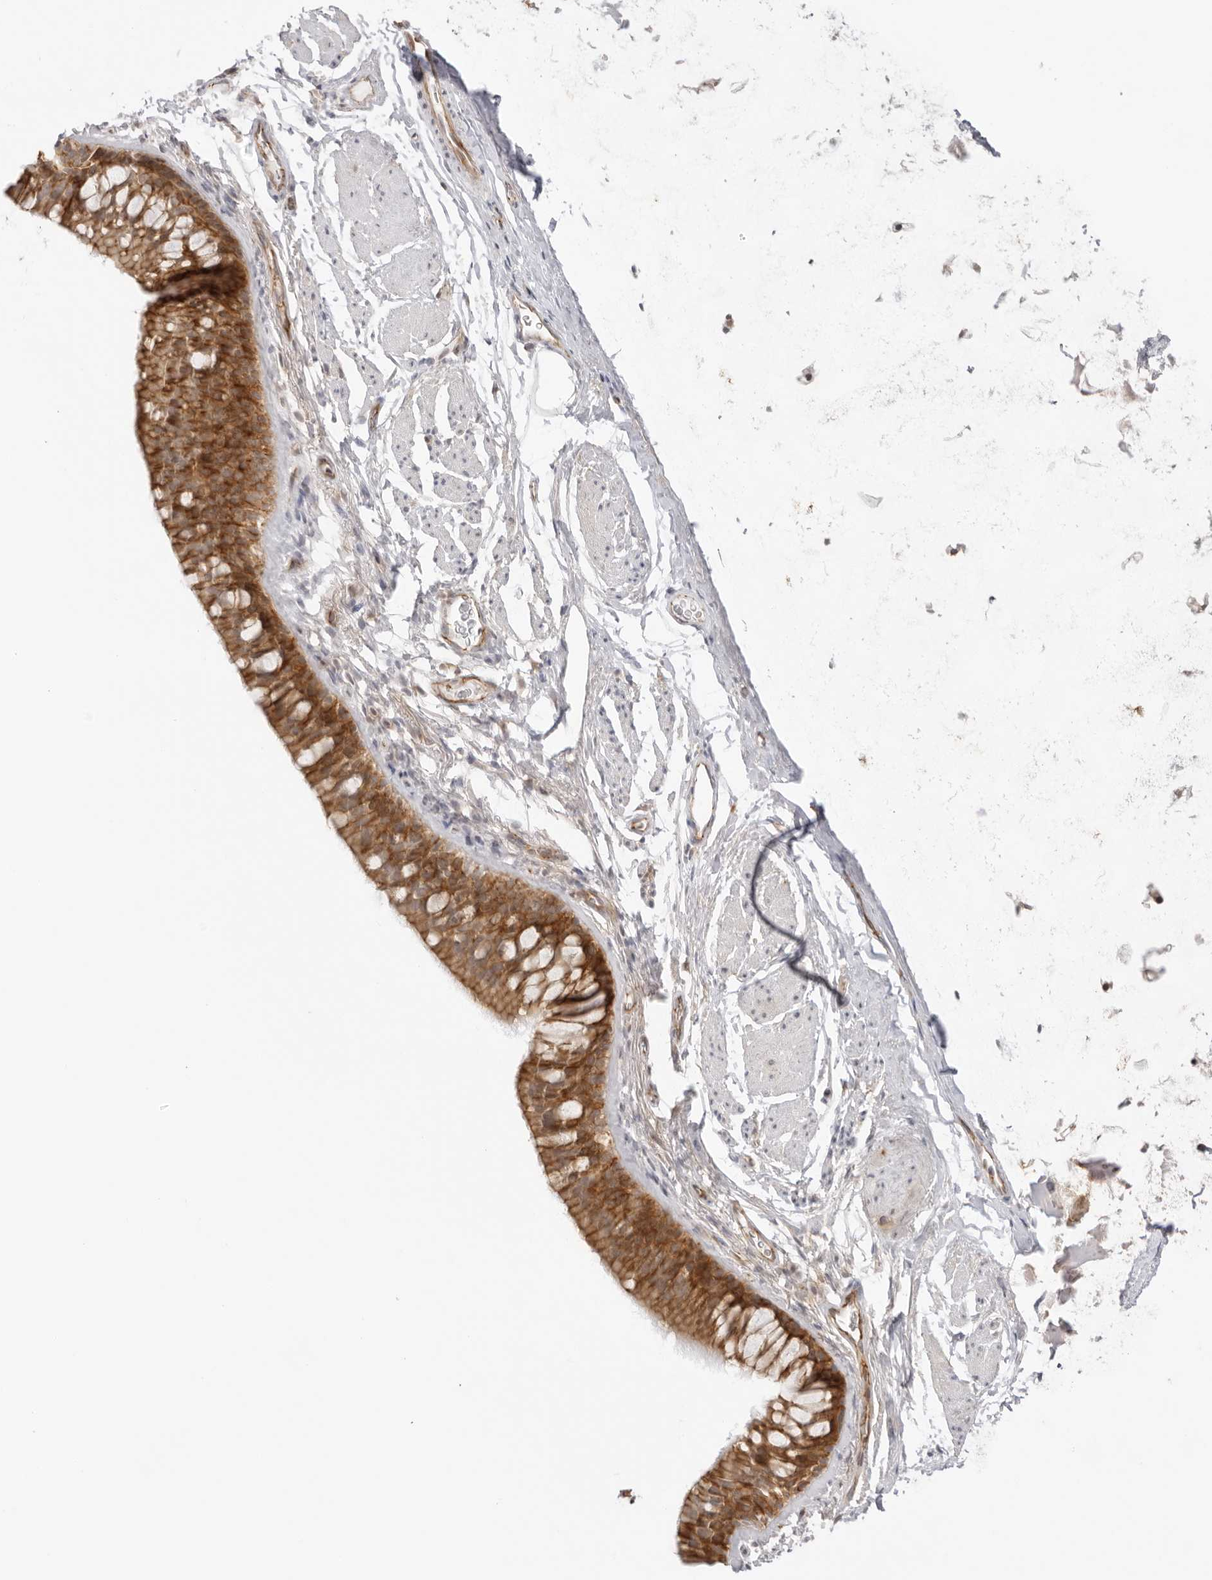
{"staining": {"intensity": "moderate", "quantity": ">75%", "location": "cytoplasmic/membranous"}, "tissue": "bronchus", "cell_type": "Respiratory epithelial cells", "image_type": "normal", "snomed": [{"axis": "morphology", "description": "Normal tissue, NOS"}, {"axis": "topography", "description": "Cartilage tissue"}, {"axis": "topography", "description": "Bronchus"}], "caption": "Immunohistochemistry photomicrograph of benign bronchus: human bronchus stained using IHC shows medium levels of moderate protein expression localized specifically in the cytoplasmic/membranous of respiratory epithelial cells, appearing as a cytoplasmic/membranous brown color.", "gene": "TRAPPC3", "patient": {"sex": "female", "age": 53}}